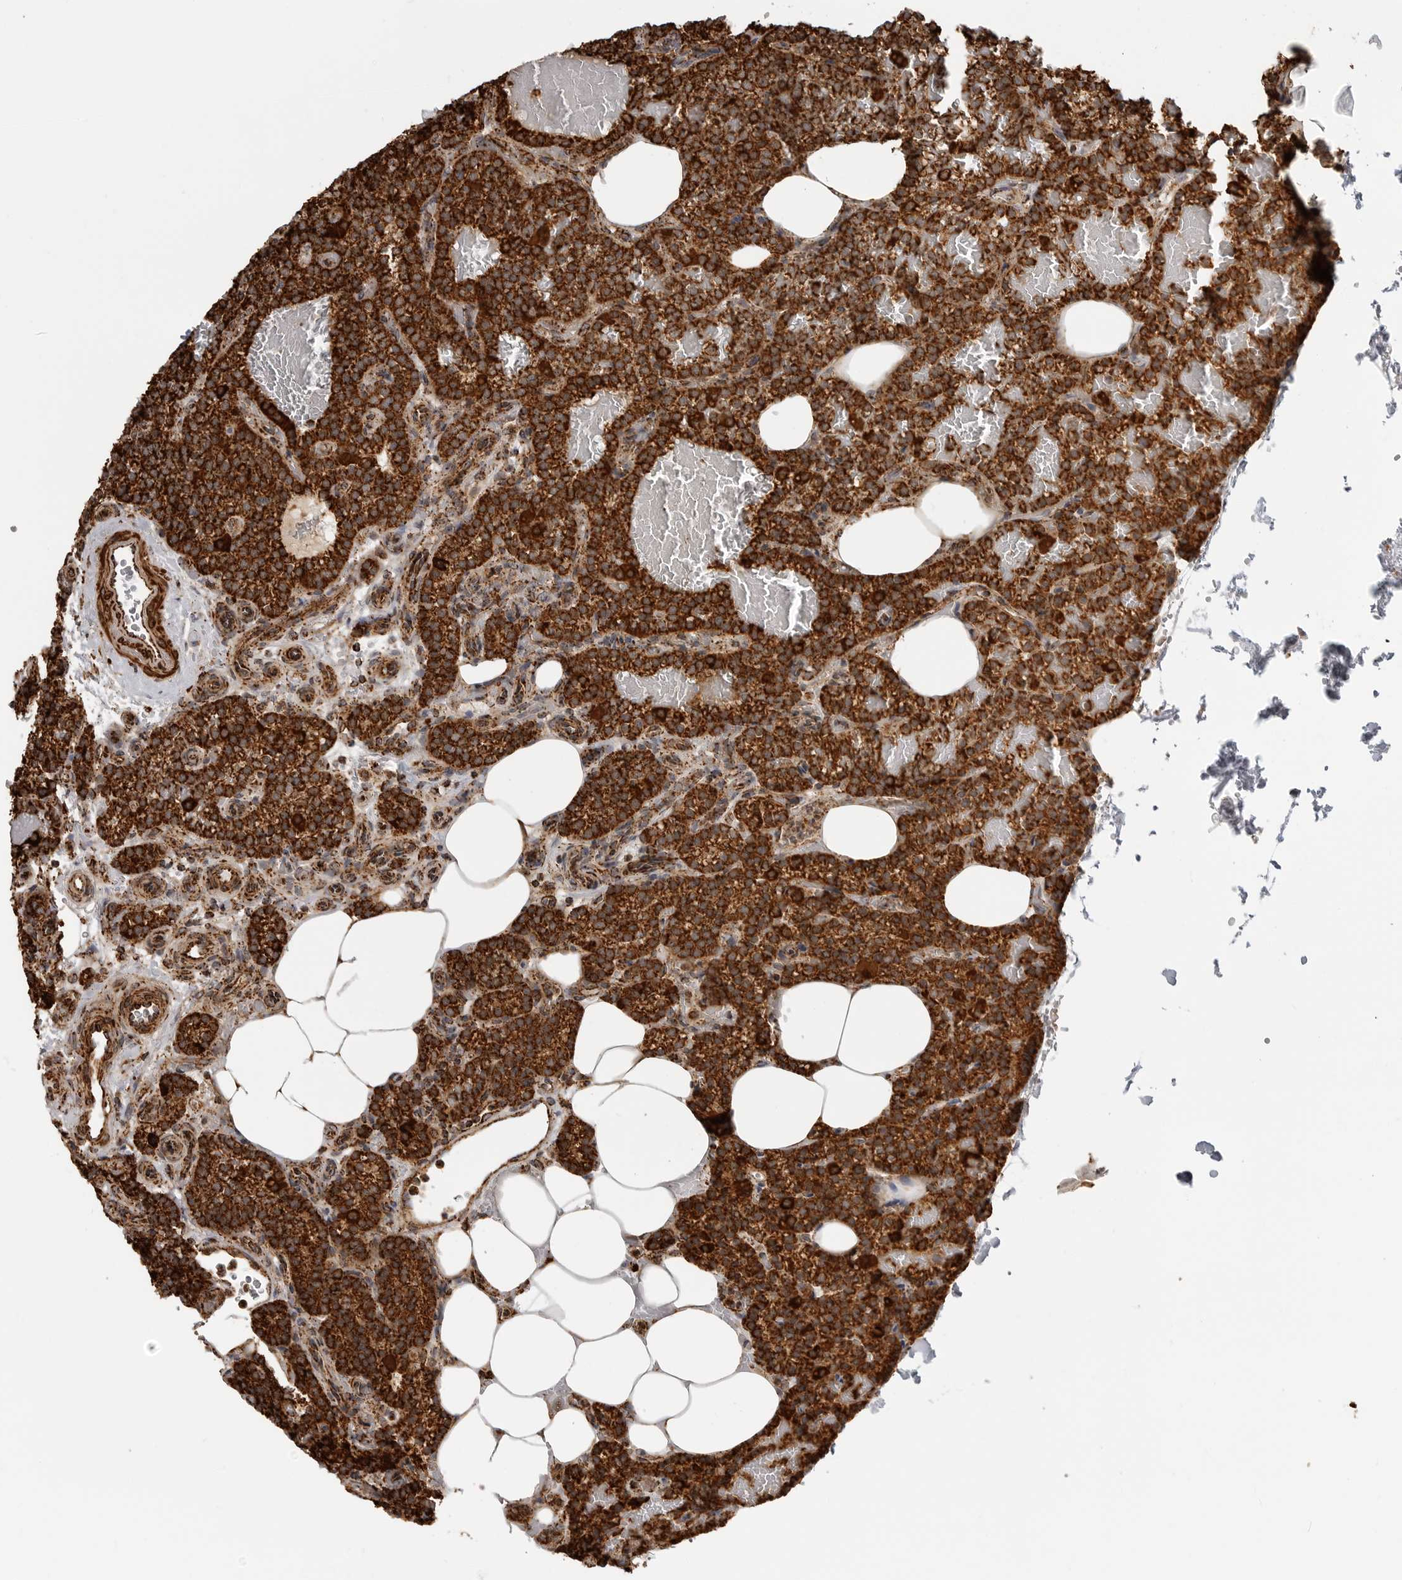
{"staining": {"intensity": "strong", "quantity": ">75%", "location": "cytoplasmic/membranous"}, "tissue": "parathyroid gland", "cell_type": "Glandular cells", "image_type": "normal", "snomed": [{"axis": "morphology", "description": "Normal tissue, NOS"}, {"axis": "topography", "description": "Parathyroid gland"}], "caption": "A brown stain shows strong cytoplasmic/membranous positivity of a protein in glandular cells of unremarkable parathyroid gland. The staining is performed using DAB (3,3'-diaminobenzidine) brown chromogen to label protein expression. The nuclei are counter-stained blue using hematoxylin.", "gene": "BMP2K", "patient": {"sex": "male", "age": 58}}